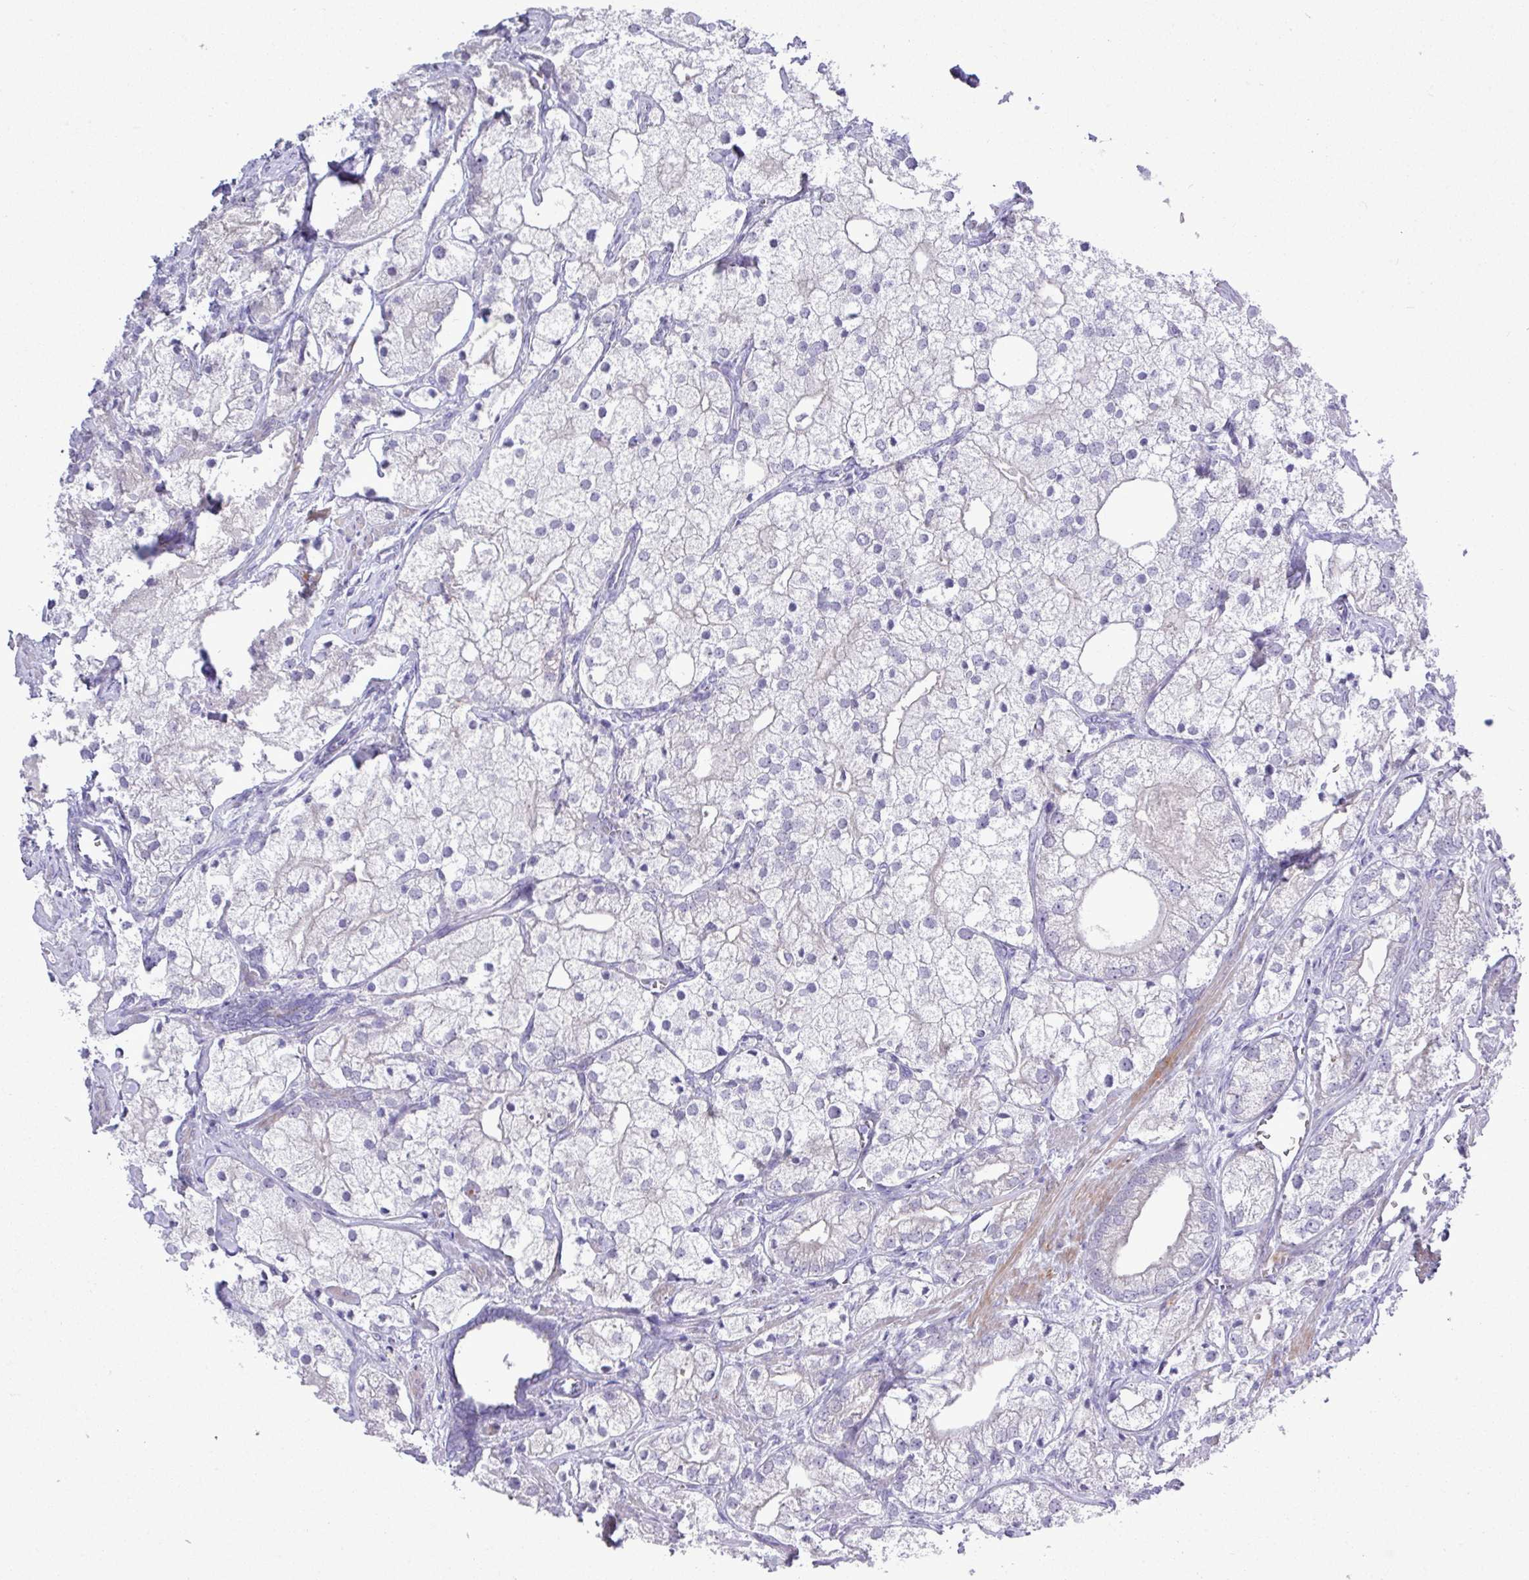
{"staining": {"intensity": "negative", "quantity": "none", "location": "none"}, "tissue": "prostate cancer", "cell_type": "Tumor cells", "image_type": "cancer", "snomed": [{"axis": "morphology", "description": "Adenocarcinoma, Low grade"}, {"axis": "topography", "description": "Prostate"}], "caption": "This is a micrograph of IHC staining of prostate adenocarcinoma (low-grade), which shows no expression in tumor cells.", "gene": "SPINK8", "patient": {"sex": "male", "age": 69}}